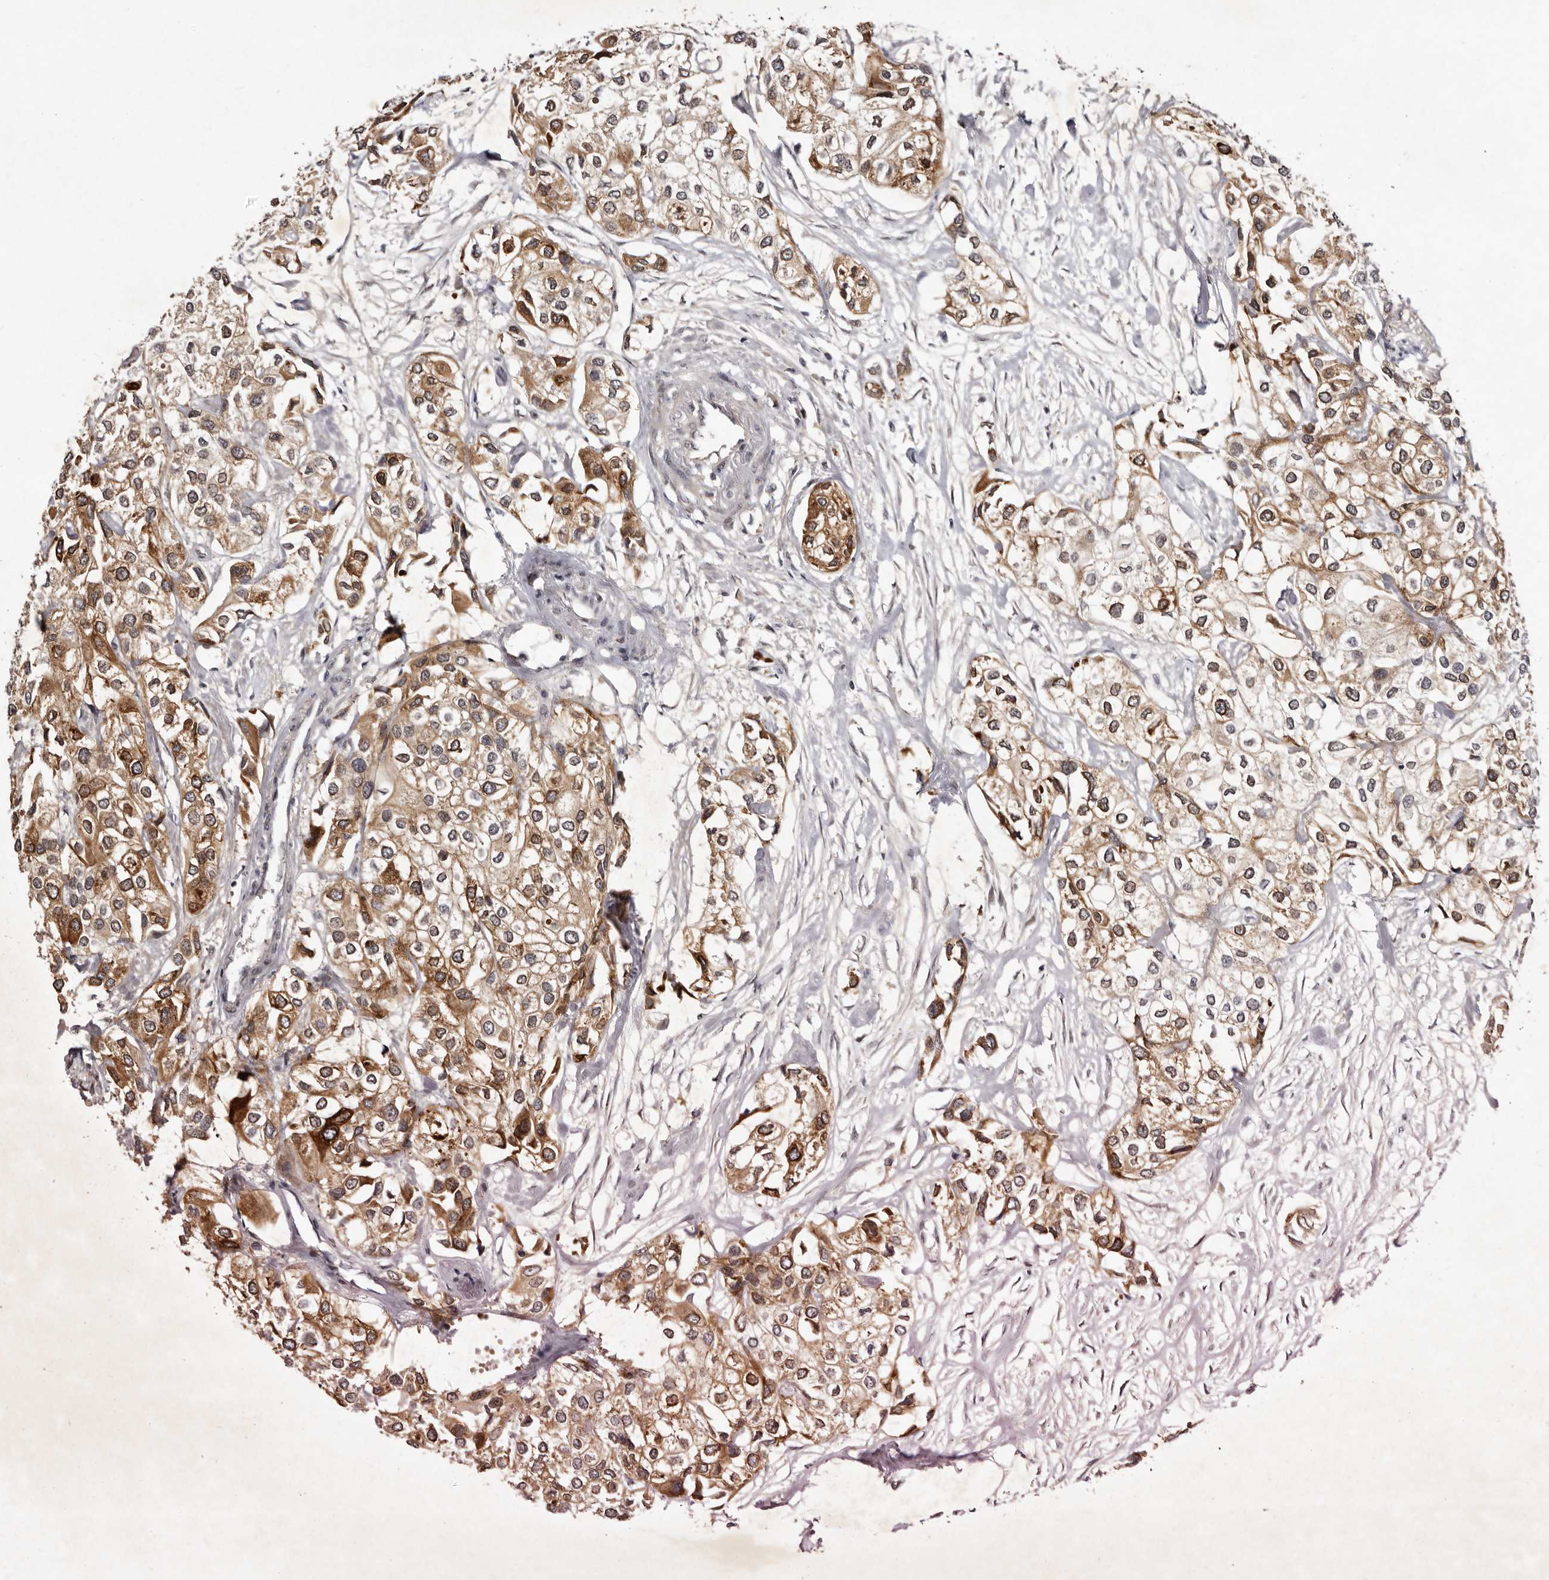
{"staining": {"intensity": "moderate", "quantity": ">75%", "location": "cytoplasmic/membranous"}, "tissue": "urothelial cancer", "cell_type": "Tumor cells", "image_type": "cancer", "snomed": [{"axis": "morphology", "description": "Urothelial carcinoma, High grade"}, {"axis": "topography", "description": "Urinary bladder"}], "caption": "DAB immunohistochemical staining of human urothelial cancer exhibits moderate cytoplasmic/membranous protein positivity in about >75% of tumor cells.", "gene": "ABL1", "patient": {"sex": "male", "age": 64}}